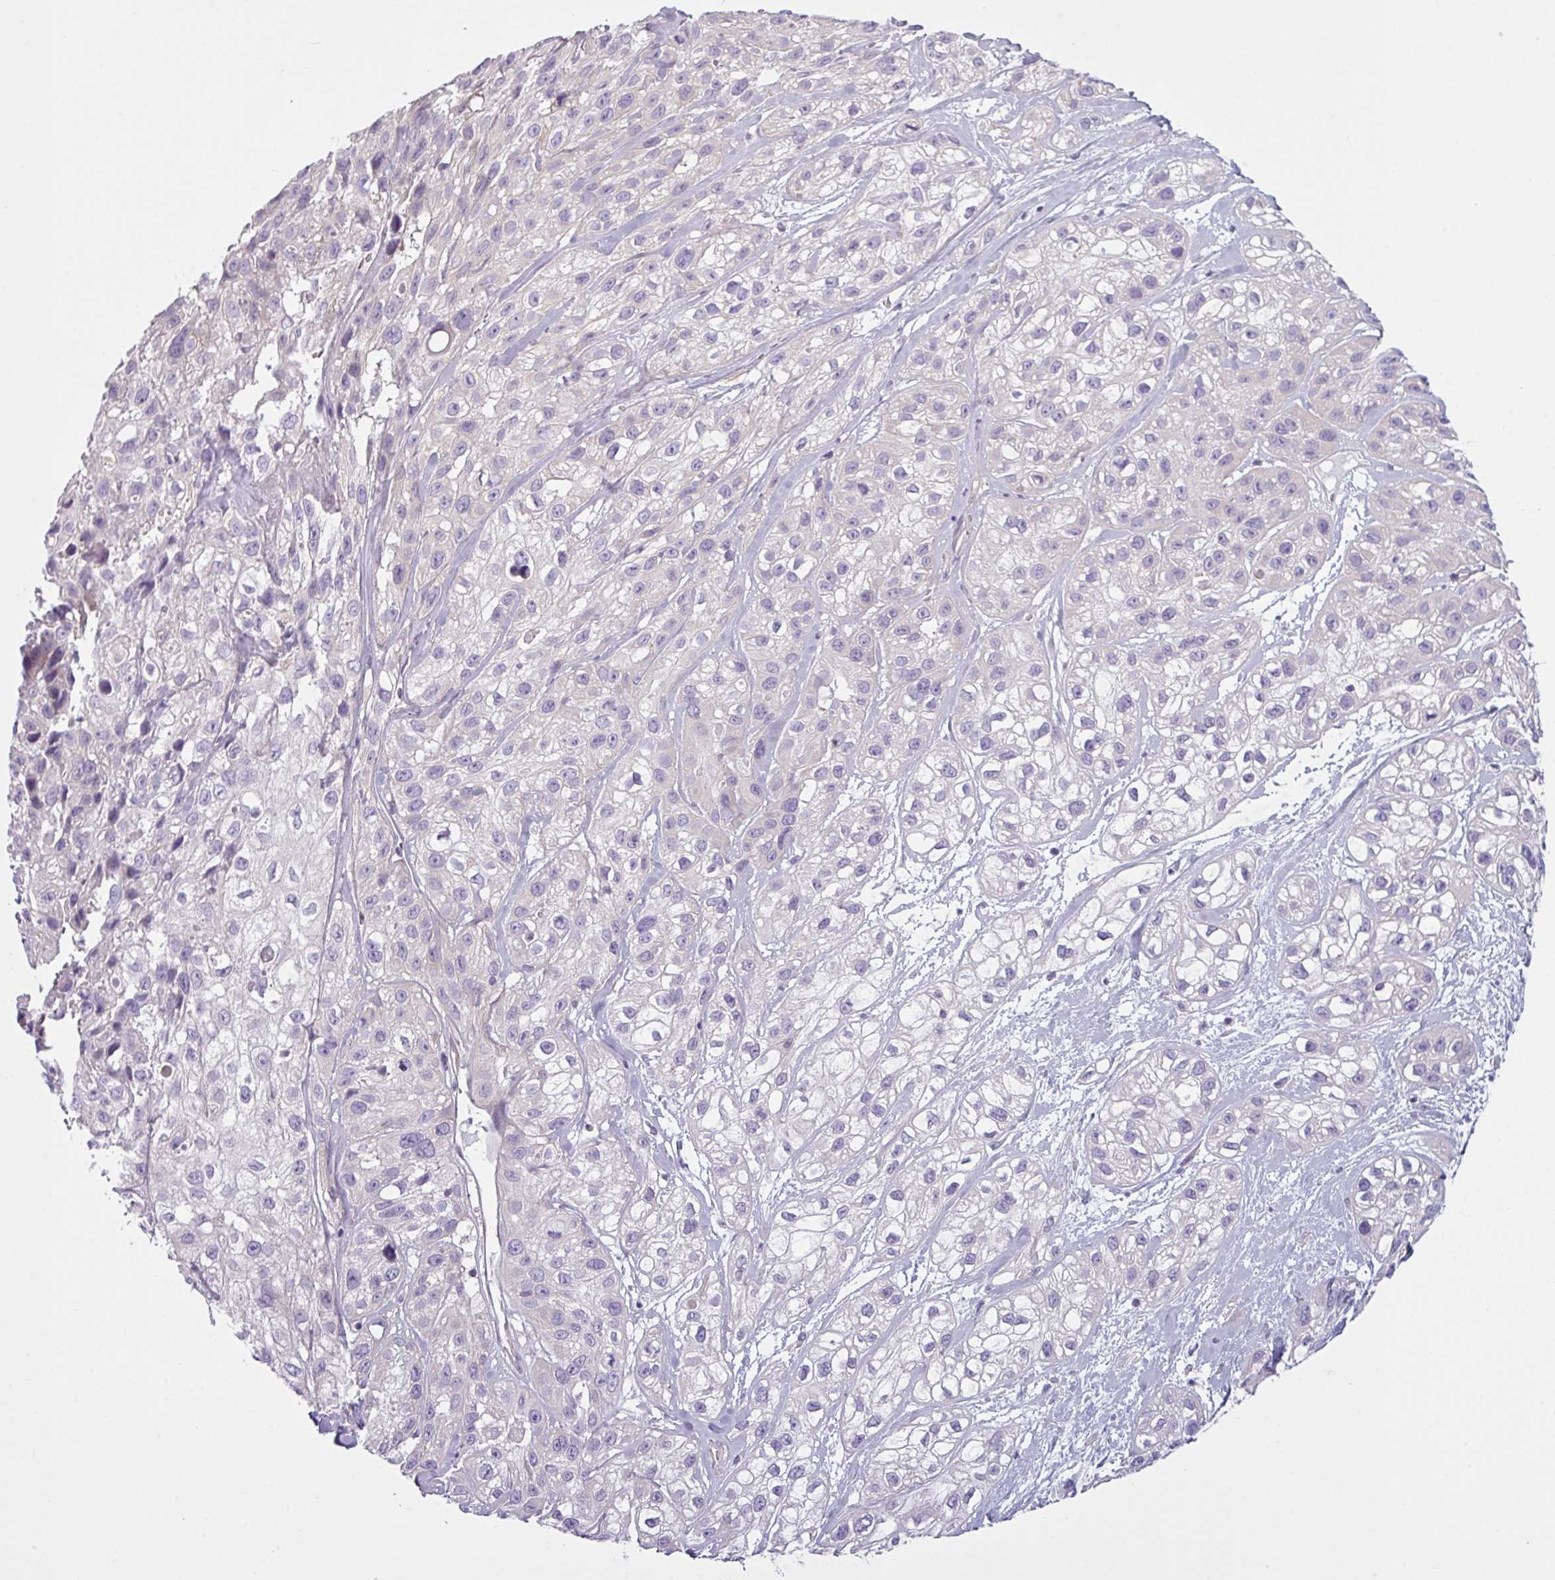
{"staining": {"intensity": "negative", "quantity": "none", "location": "none"}, "tissue": "skin cancer", "cell_type": "Tumor cells", "image_type": "cancer", "snomed": [{"axis": "morphology", "description": "Squamous cell carcinoma, NOS"}, {"axis": "topography", "description": "Skin"}], "caption": "An IHC micrograph of skin squamous cell carcinoma is shown. There is no staining in tumor cells of skin squamous cell carcinoma.", "gene": "CAMK2B", "patient": {"sex": "male", "age": 82}}